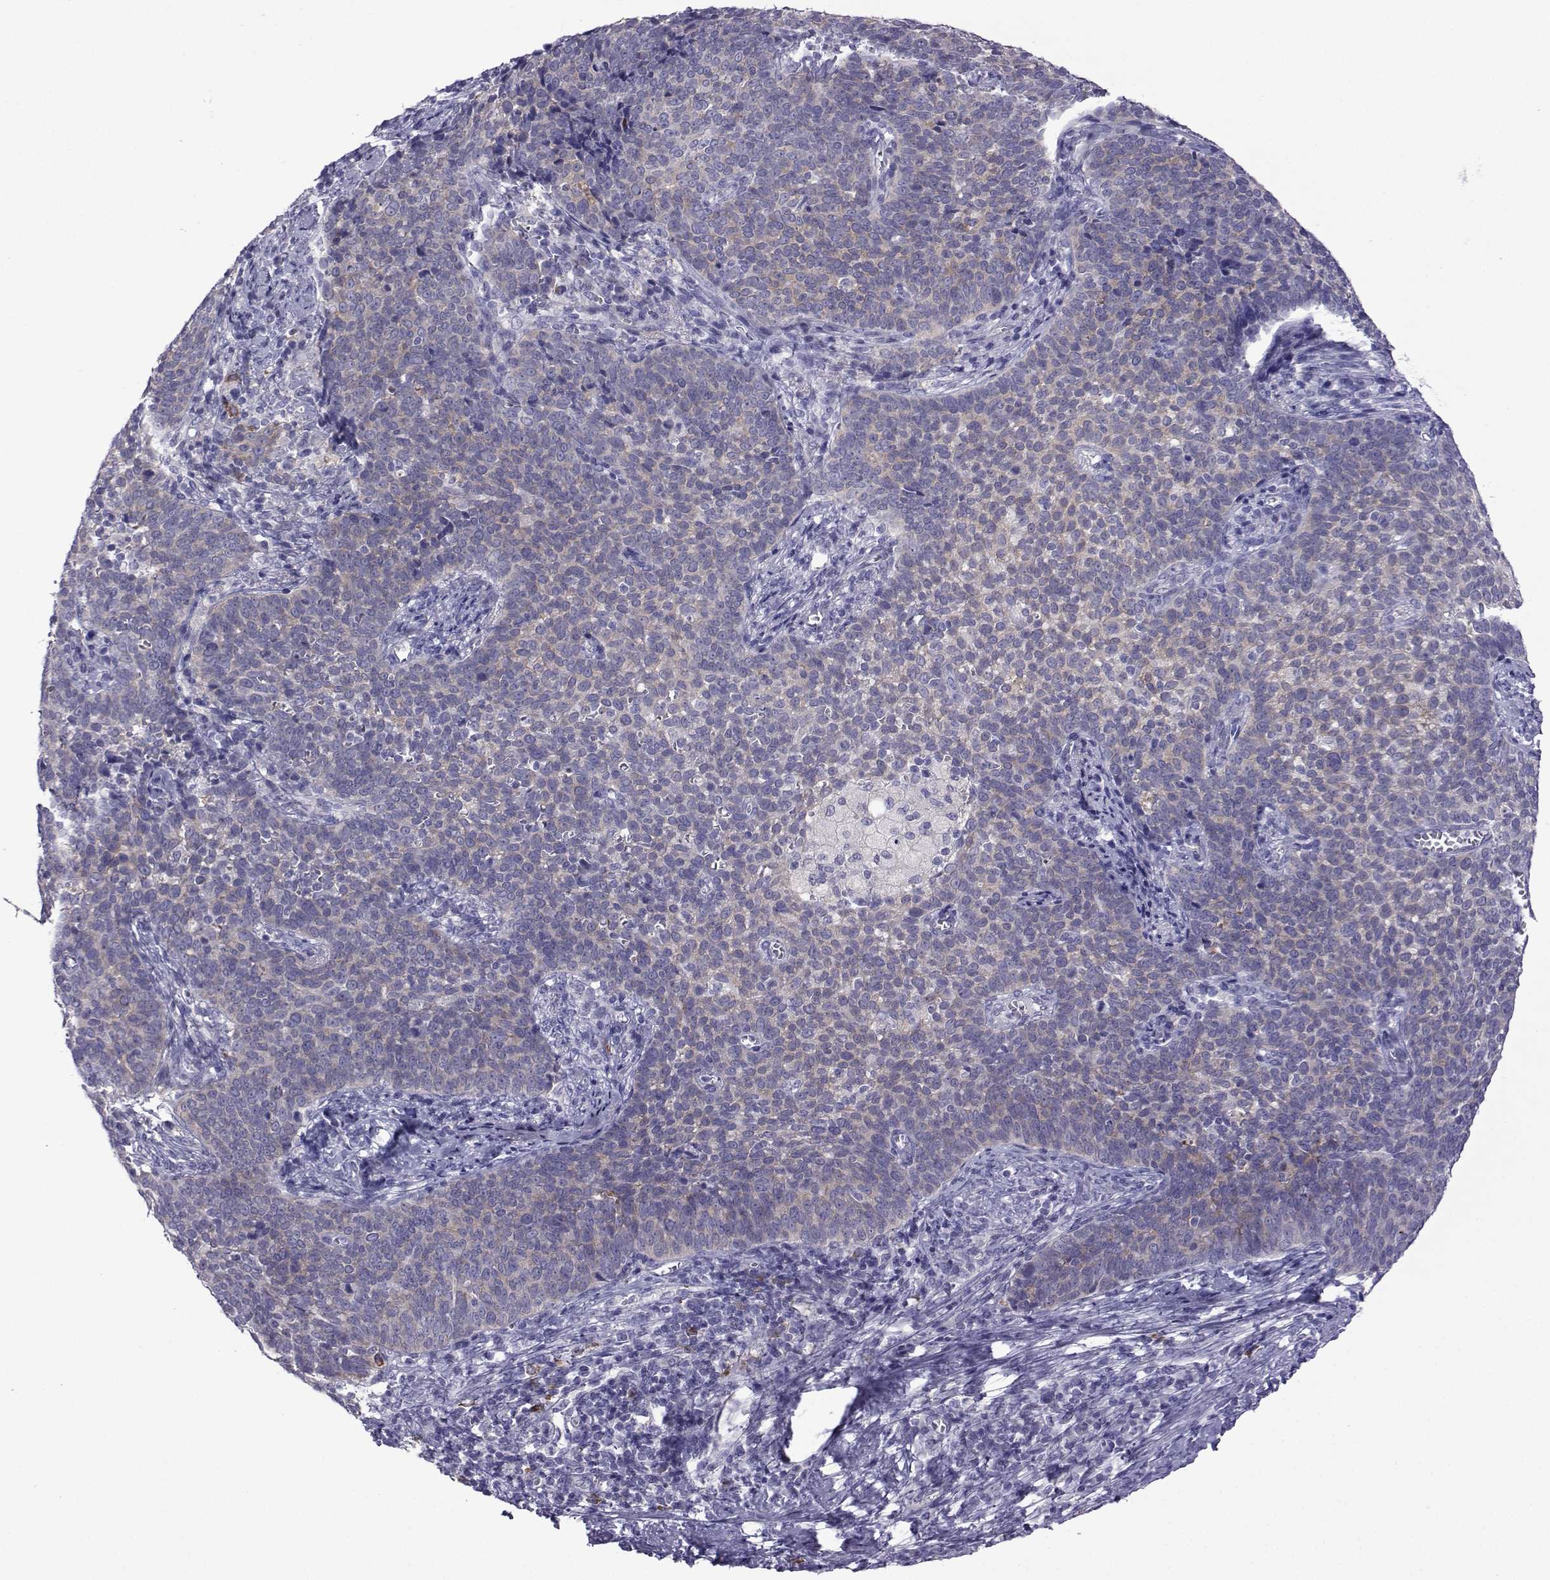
{"staining": {"intensity": "weak", "quantity": ">75%", "location": "cytoplasmic/membranous"}, "tissue": "cervical cancer", "cell_type": "Tumor cells", "image_type": "cancer", "snomed": [{"axis": "morphology", "description": "Squamous cell carcinoma, NOS"}, {"axis": "topography", "description": "Cervix"}], "caption": "A high-resolution image shows IHC staining of cervical squamous cell carcinoma, which demonstrates weak cytoplasmic/membranous expression in approximately >75% of tumor cells. (DAB IHC with brightfield microscopy, high magnification).", "gene": "COL22A1", "patient": {"sex": "female", "age": 39}}